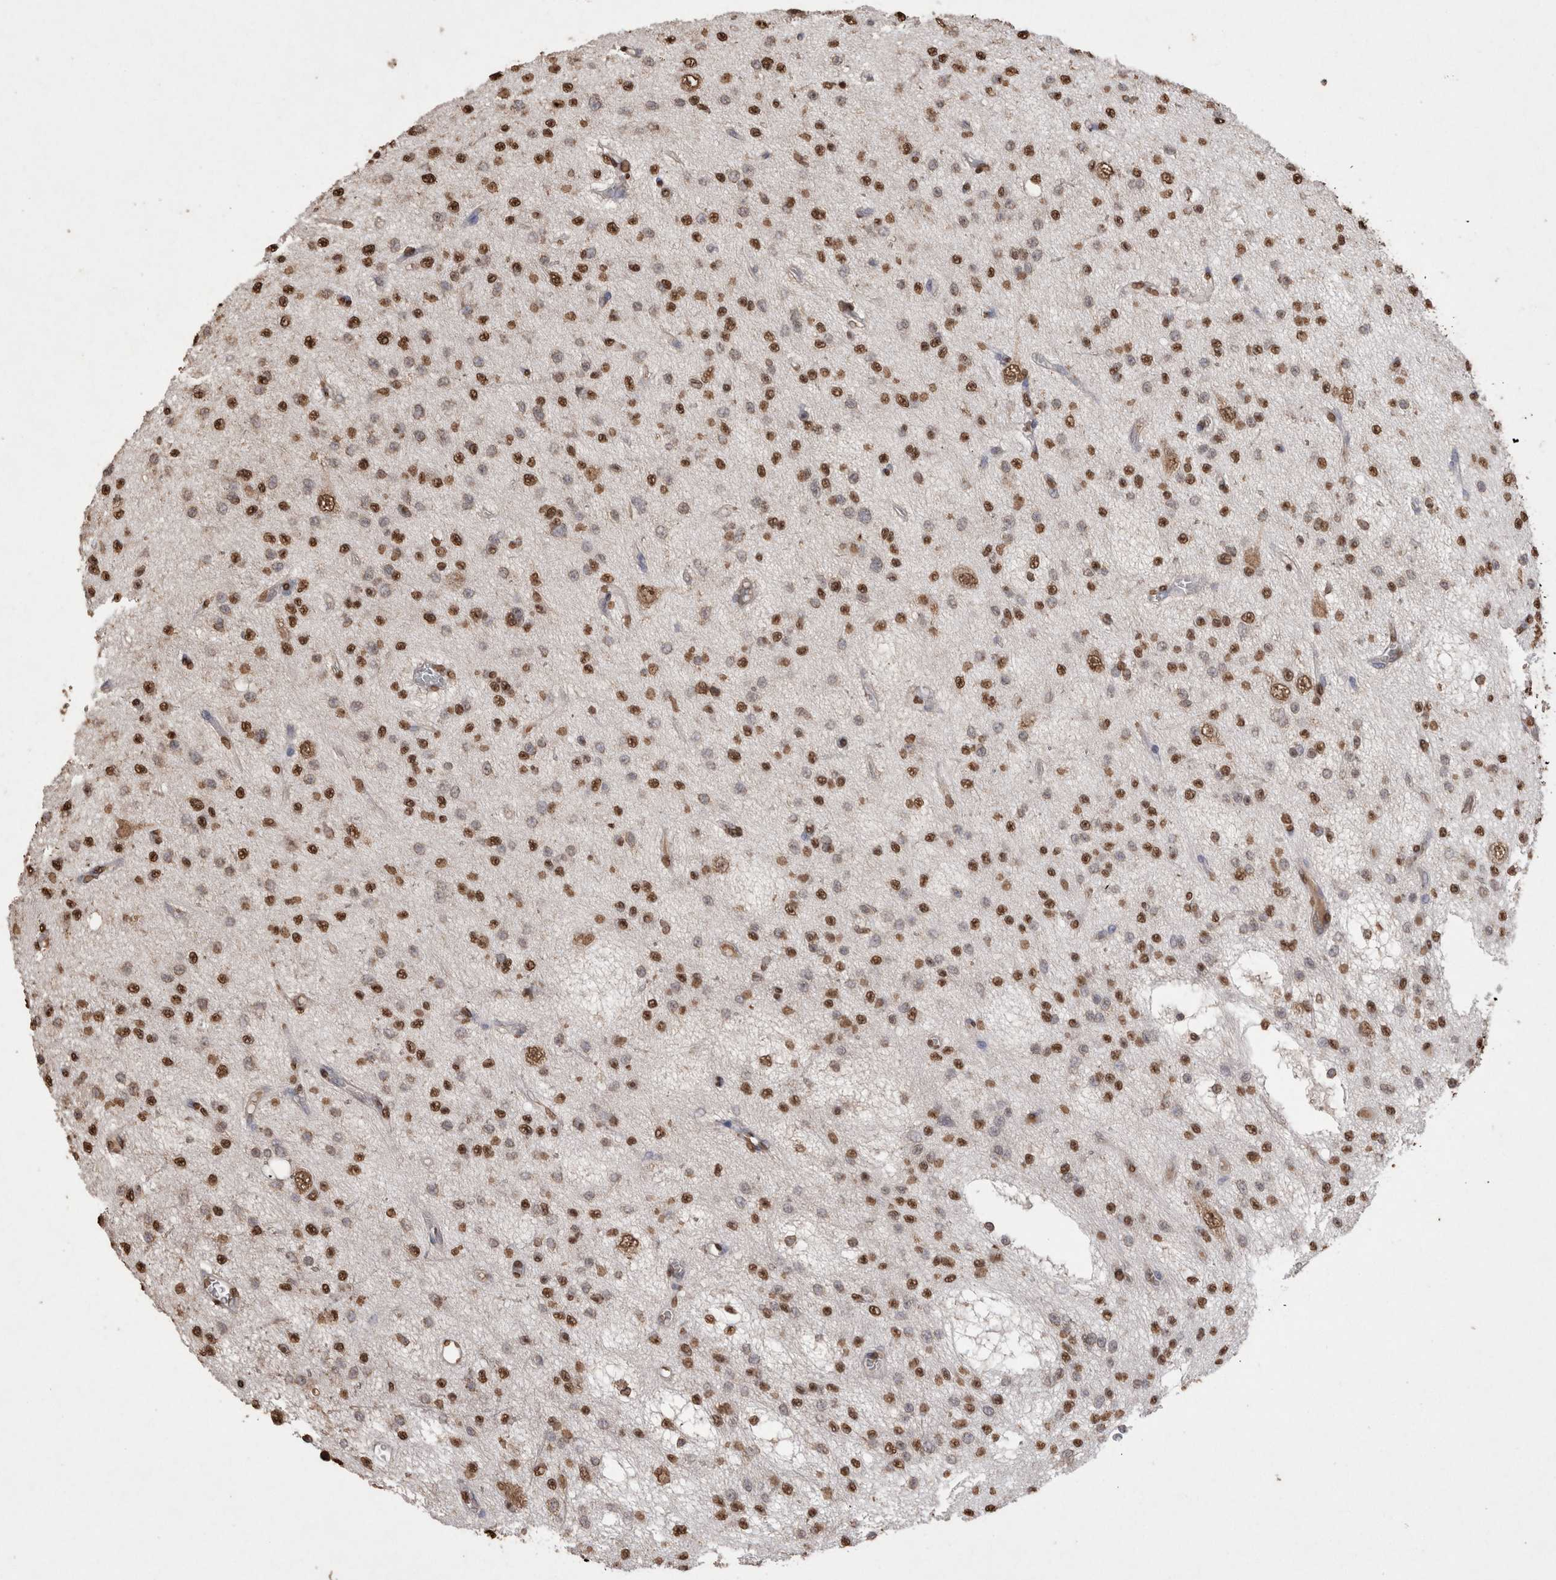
{"staining": {"intensity": "moderate", "quantity": ">75%", "location": "nuclear"}, "tissue": "glioma", "cell_type": "Tumor cells", "image_type": "cancer", "snomed": [{"axis": "morphology", "description": "Glioma, malignant, Low grade"}, {"axis": "topography", "description": "Brain"}], "caption": "A medium amount of moderate nuclear expression is appreciated in approximately >75% of tumor cells in malignant glioma (low-grade) tissue. (DAB (3,3'-diaminobenzidine) = brown stain, brightfield microscopy at high magnification).", "gene": "POU5F1", "patient": {"sex": "male", "age": 38}}